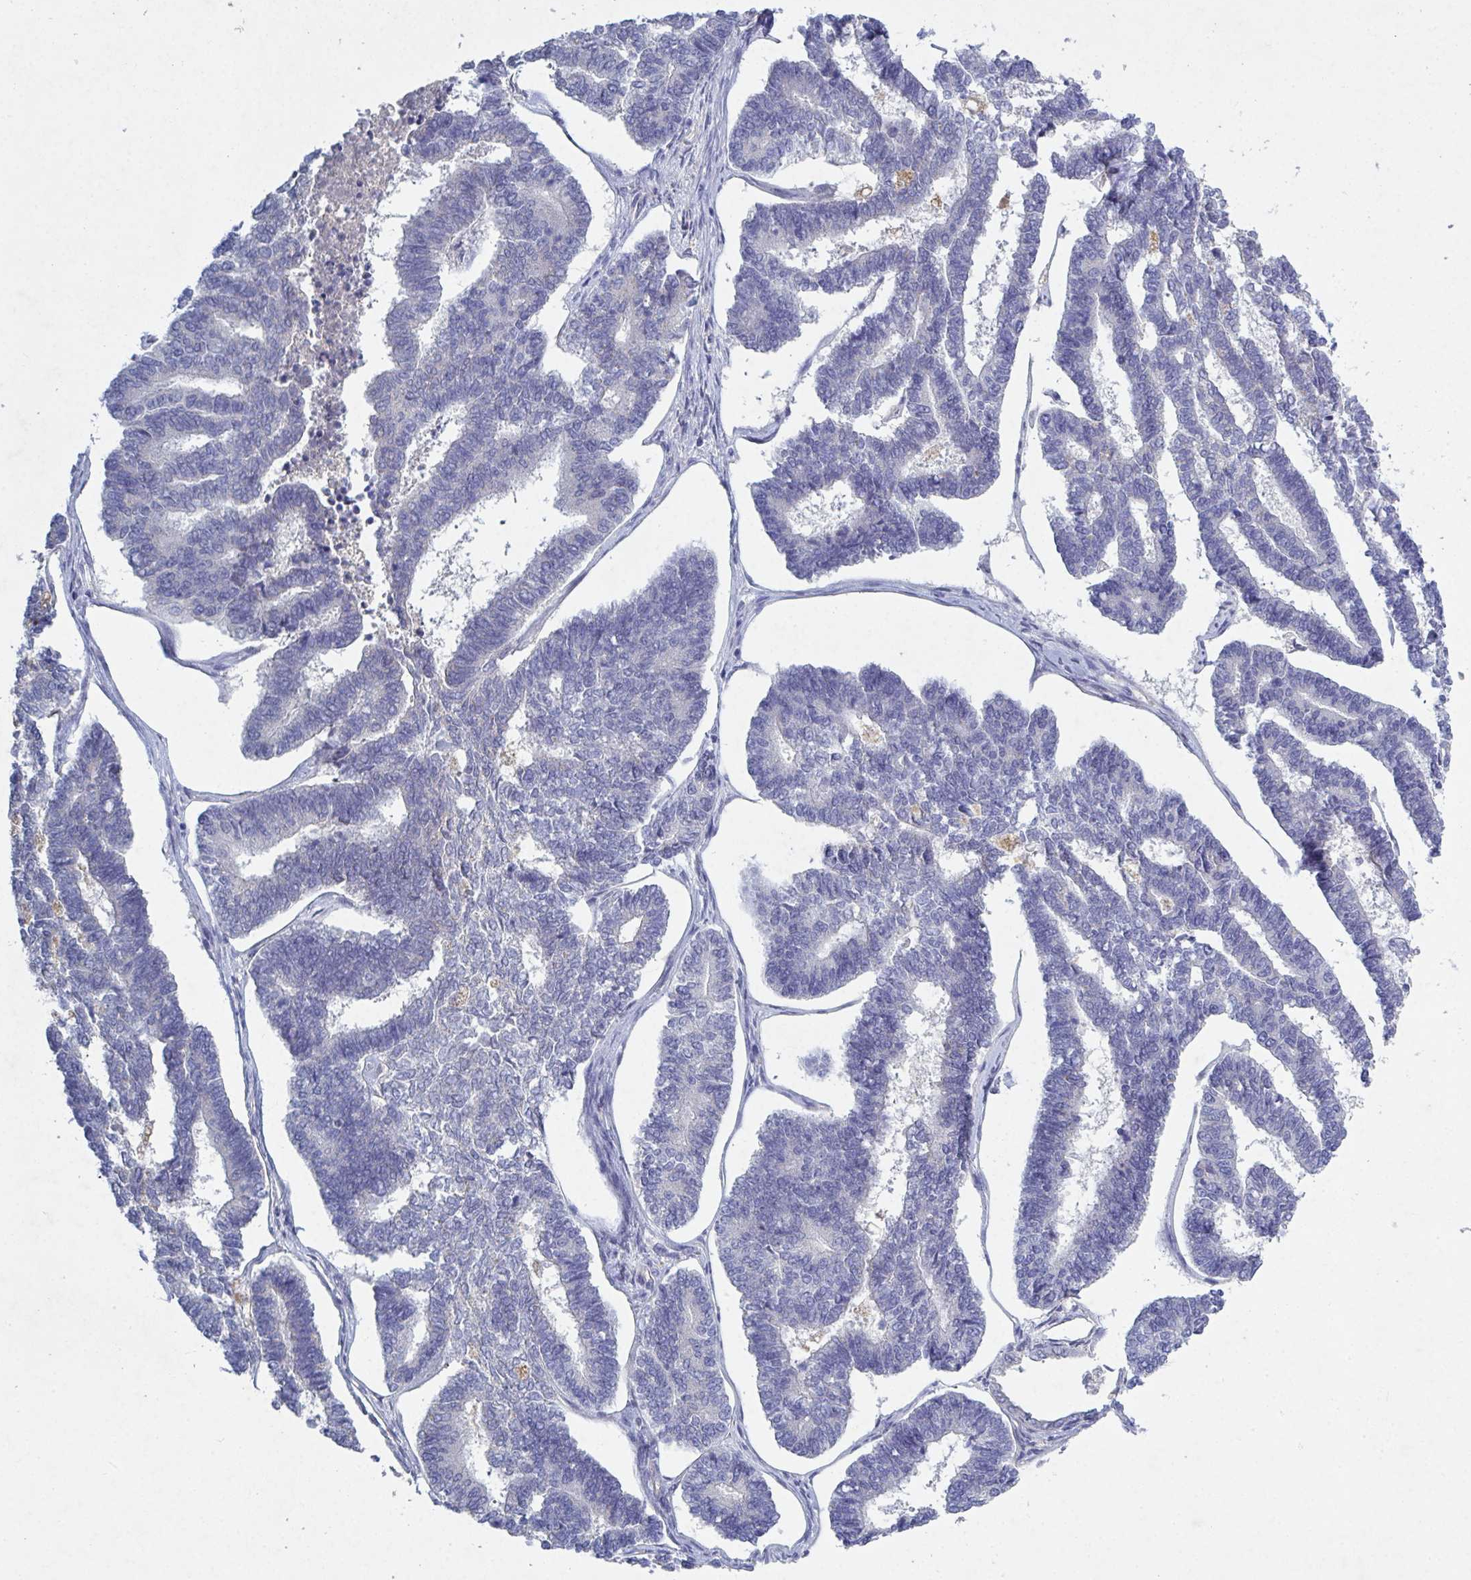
{"staining": {"intensity": "negative", "quantity": "none", "location": "none"}, "tissue": "endometrial cancer", "cell_type": "Tumor cells", "image_type": "cancer", "snomed": [{"axis": "morphology", "description": "Adenocarcinoma, NOS"}, {"axis": "topography", "description": "Endometrium"}], "caption": "This photomicrograph is of endometrial adenocarcinoma stained with IHC to label a protein in brown with the nuclei are counter-stained blue. There is no positivity in tumor cells. Nuclei are stained in blue.", "gene": "GALNT13", "patient": {"sex": "female", "age": 70}}